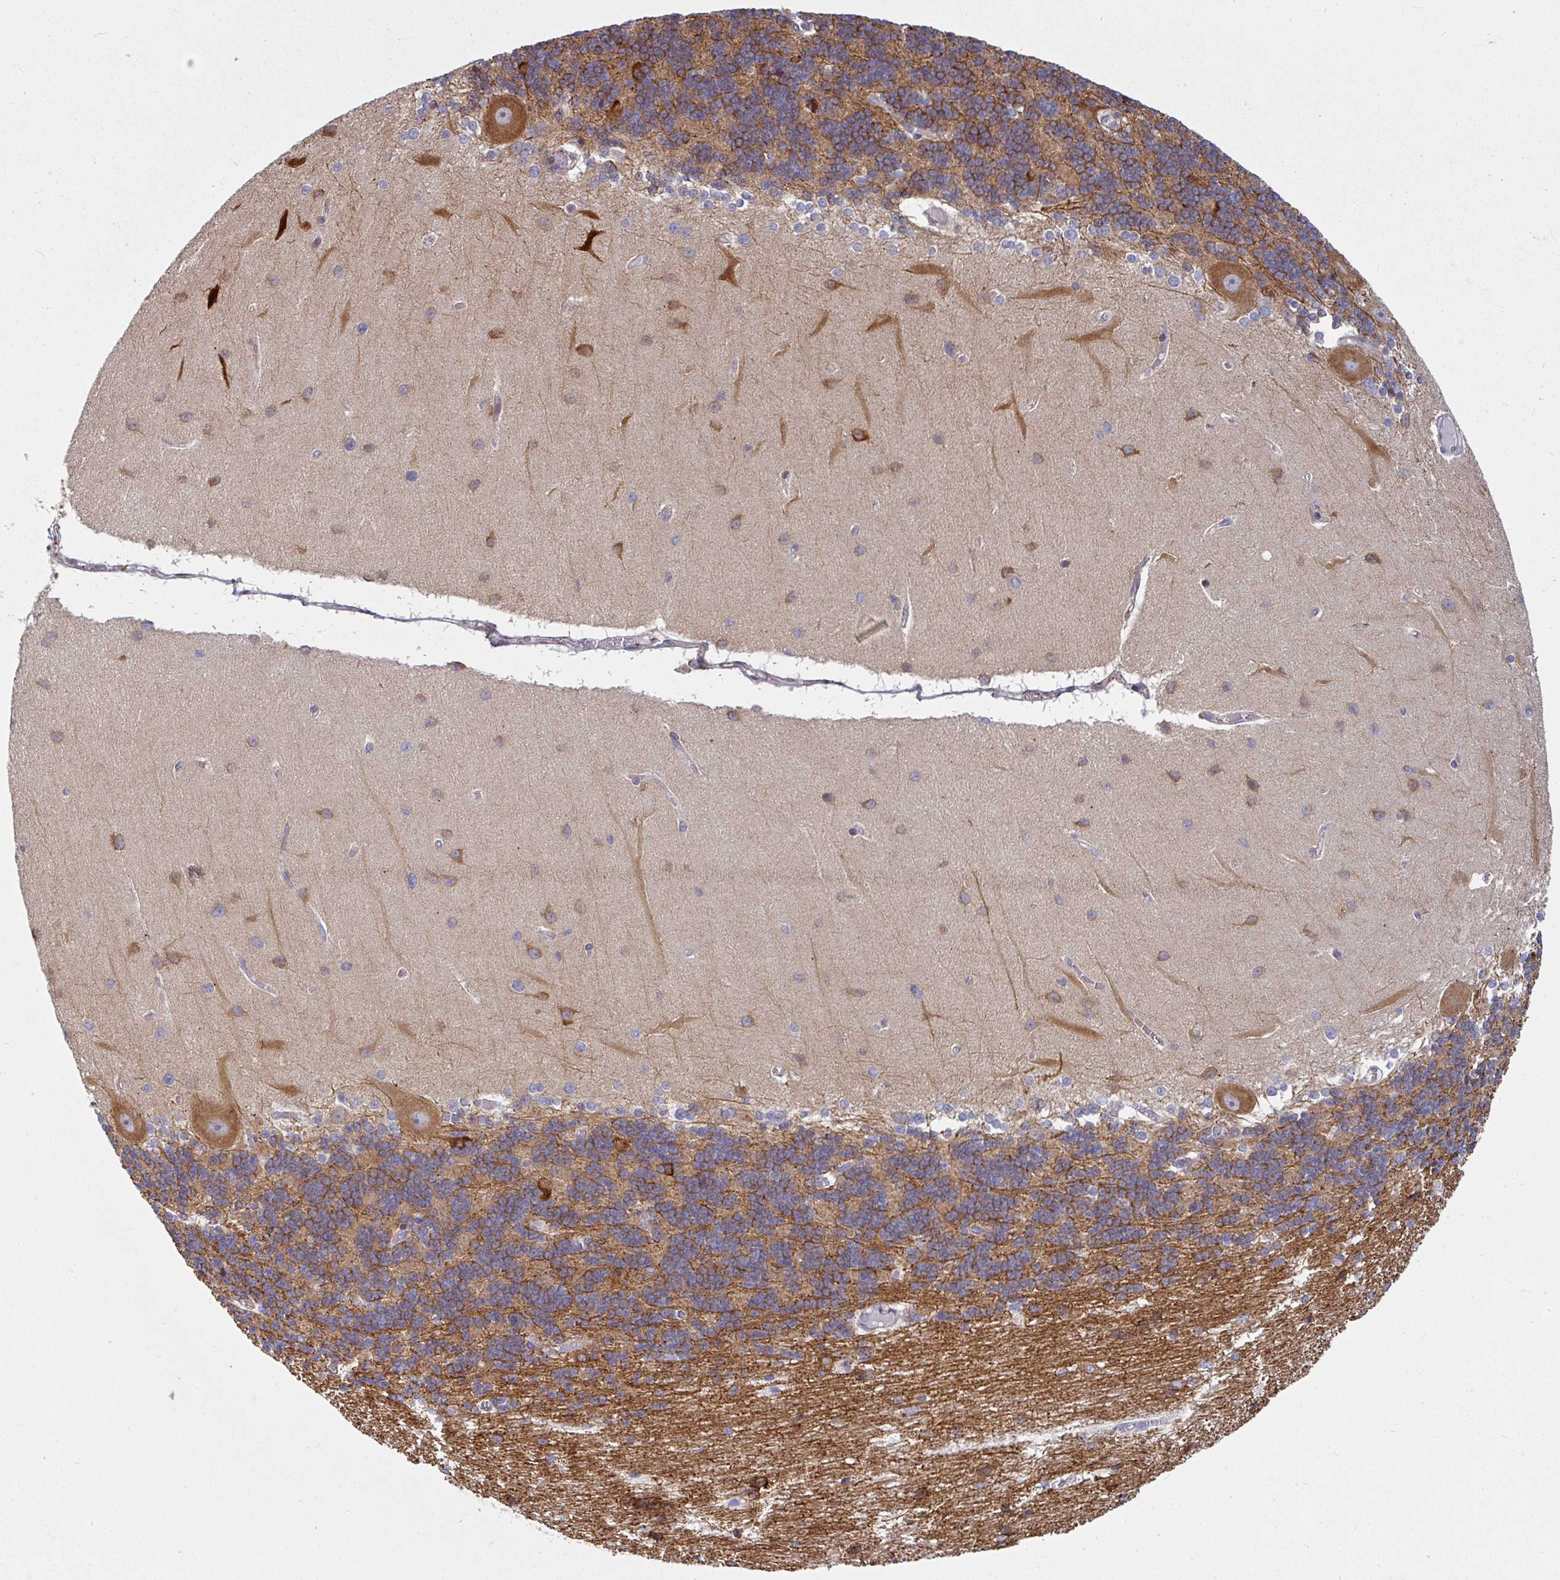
{"staining": {"intensity": "moderate", "quantity": "25%-75%", "location": "cytoplasmic/membranous"}, "tissue": "cerebellum", "cell_type": "Cells in granular layer", "image_type": "normal", "snomed": [{"axis": "morphology", "description": "Normal tissue, NOS"}, {"axis": "topography", "description": "Cerebellum"}], "caption": "Cells in granular layer demonstrate moderate cytoplasmic/membranous staining in about 25%-75% of cells in benign cerebellum. (brown staining indicates protein expression, while blue staining denotes nuclei).", "gene": "BEND5", "patient": {"sex": "female", "age": 54}}